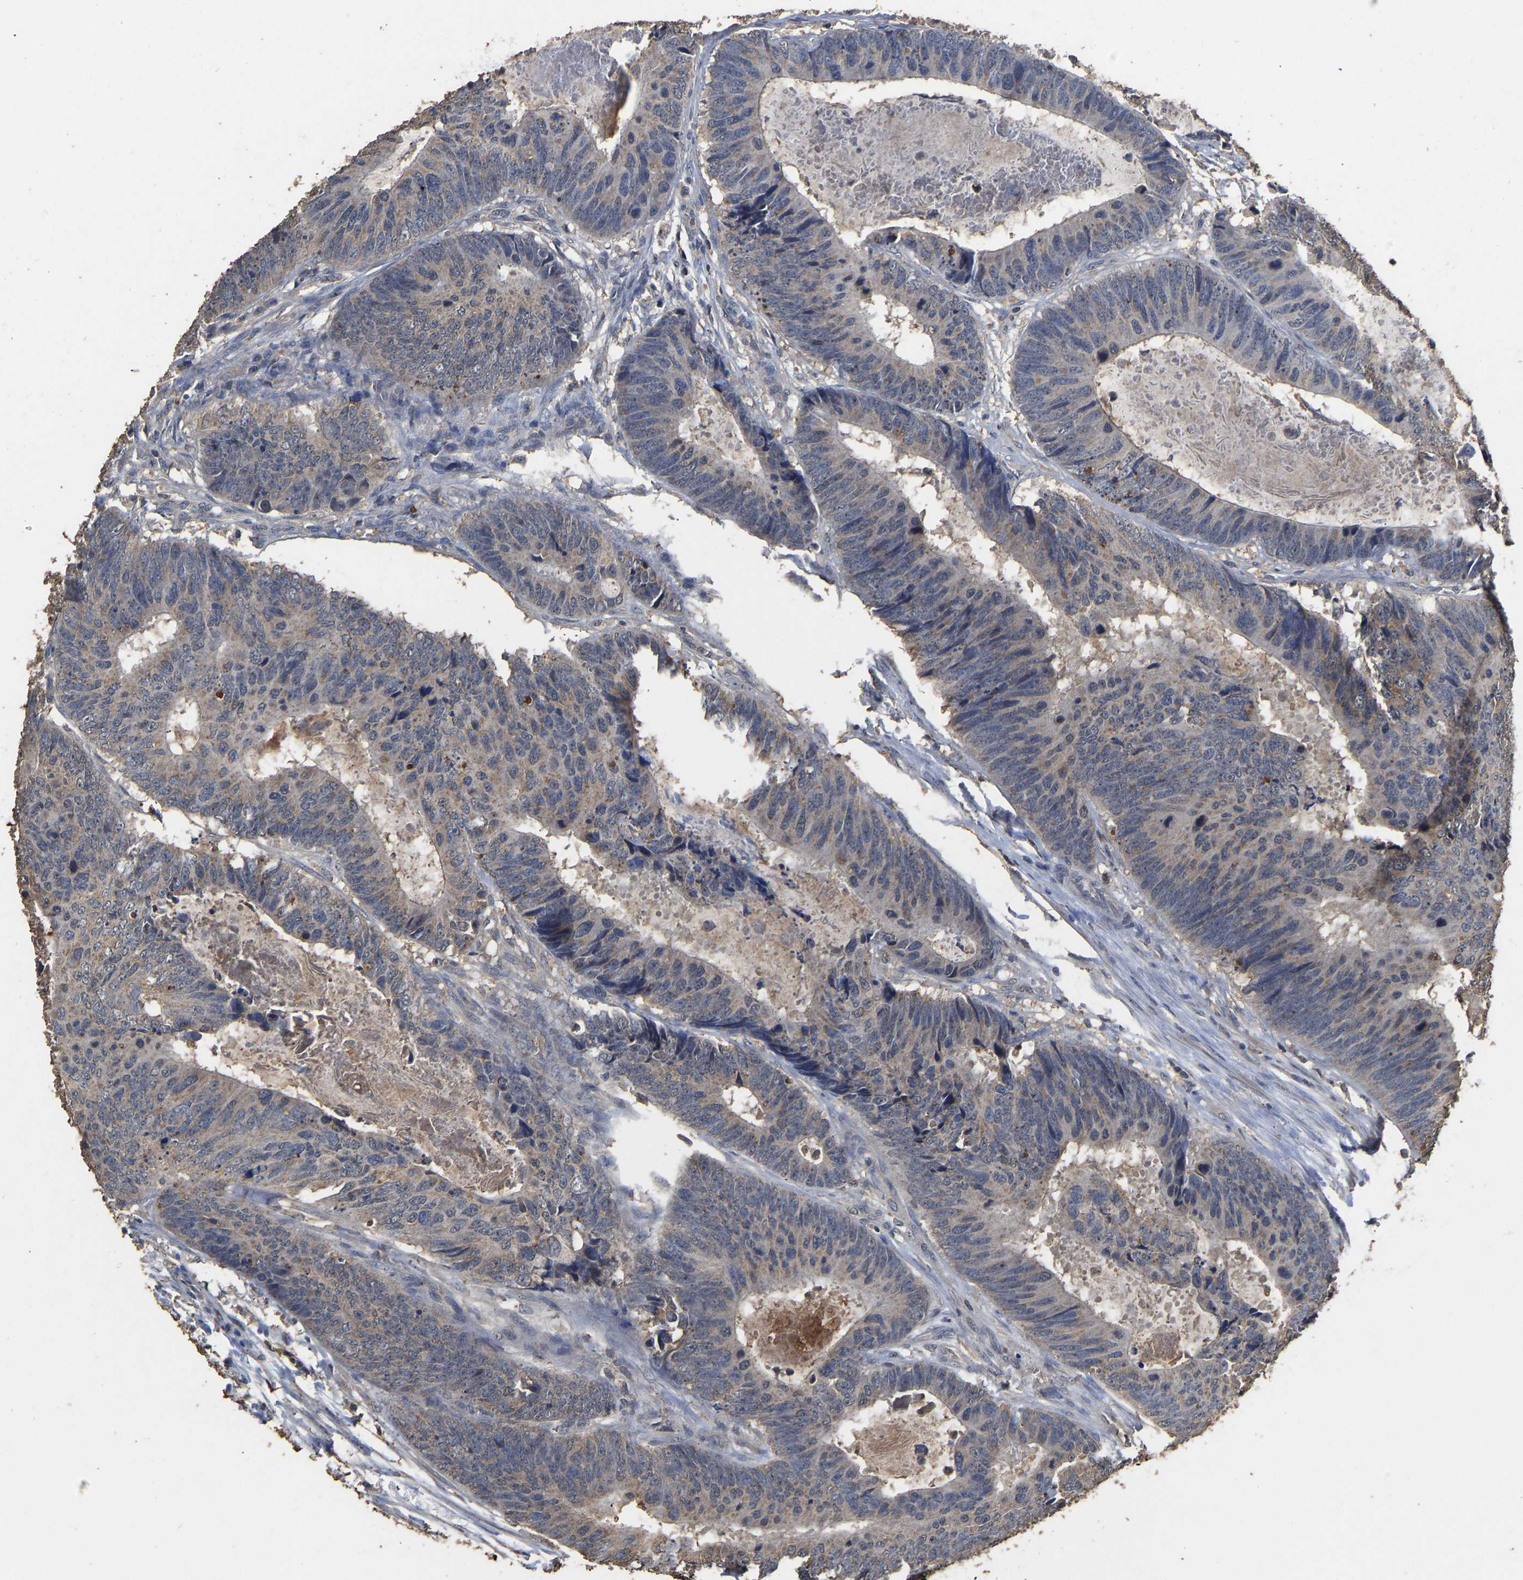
{"staining": {"intensity": "weak", "quantity": "<25%", "location": "cytoplasmic/membranous"}, "tissue": "colorectal cancer", "cell_type": "Tumor cells", "image_type": "cancer", "snomed": [{"axis": "morphology", "description": "Adenocarcinoma, NOS"}, {"axis": "topography", "description": "Colon"}], "caption": "DAB immunohistochemical staining of colorectal cancer (adenocarcinoma) shows no significant staining in tumor cells.", "gene": "CIDEC", "patient": {"sex": "male", "age": 56}}